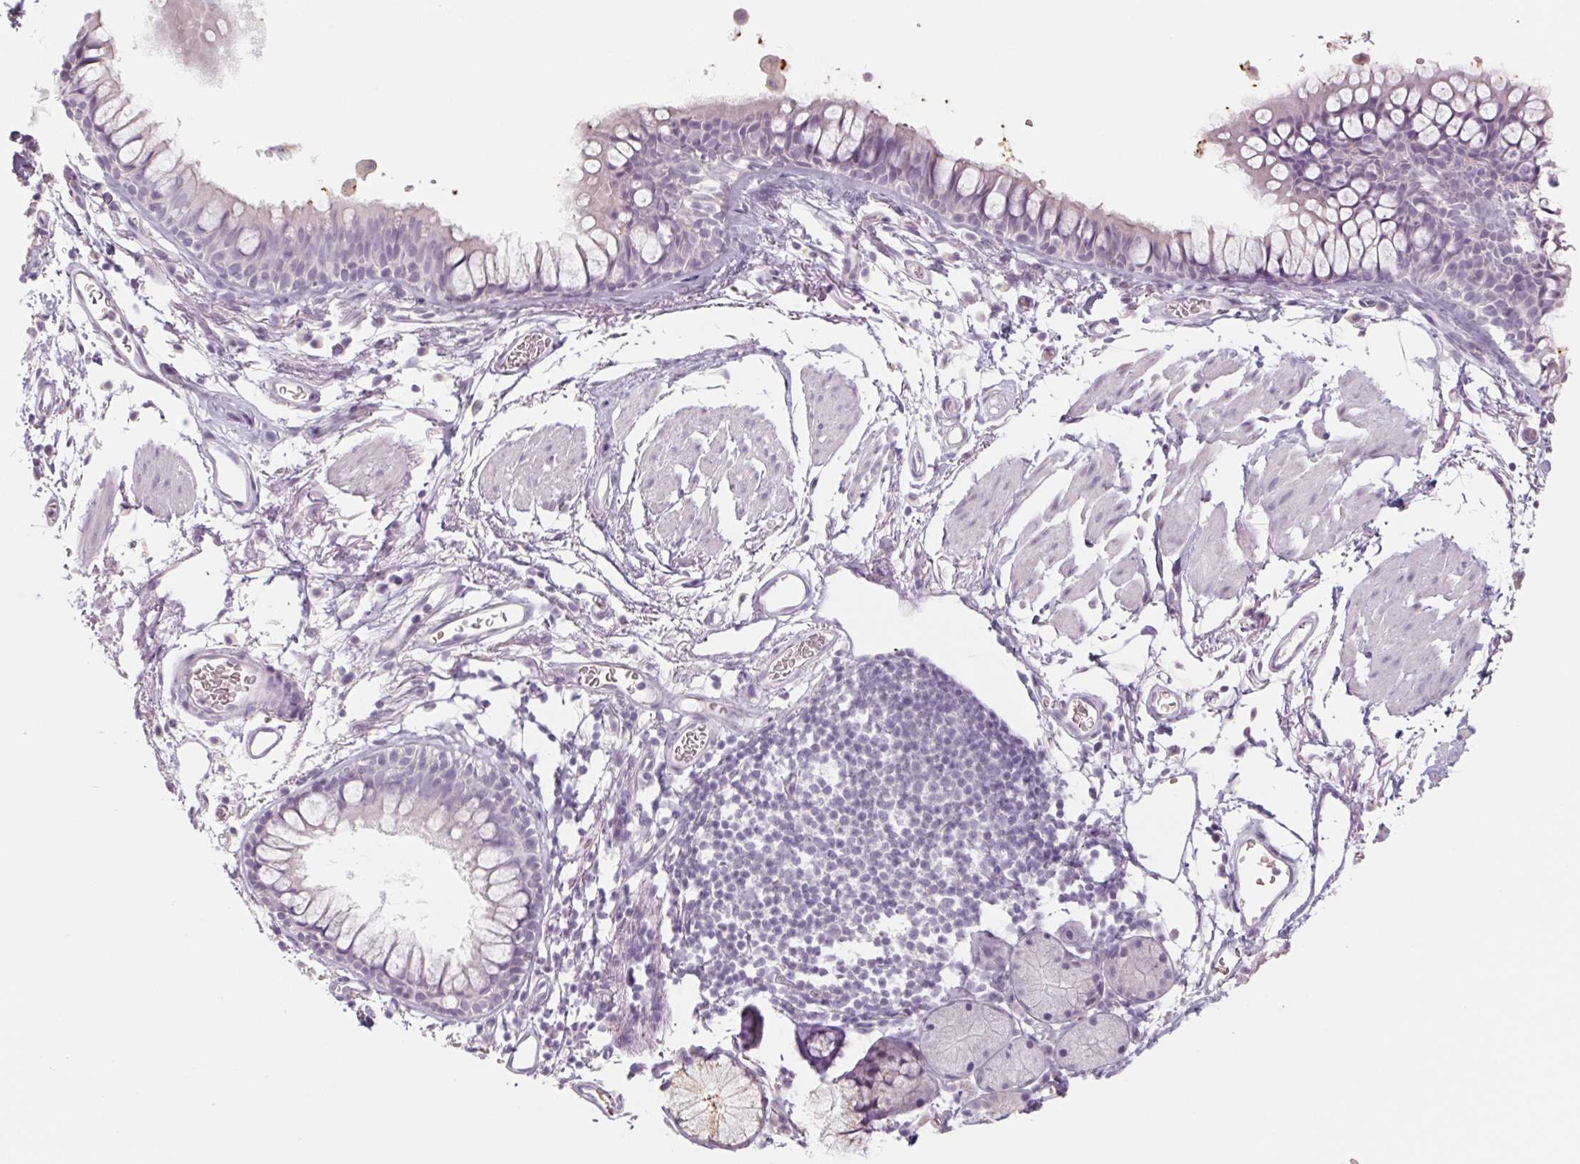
{"staining": {"intensity": "negative", "quantity": "none", "location": "none"}, "tissue": "bronchus", "cell_type": "Respiratory epithelial cells", "image_type": "normal", "snomed": [{"axis": "morphology", "description": "Normal tissue, NOS"}, {"axis": "topography", "description": "Cartilage tissue"}, {"axis": "topography", "description": "Bronchus"}], "caption": "Immunohistochemical staining of unremarkable human bronchus shows no significant expression in respiratory epithelial cells. (DAB (3,3'-diaminobenzidine) IHC visualized using brightfield microscopy, high magnification).", "gene": "POU1F1", "patient": {"sex": "female", "age": 79}}